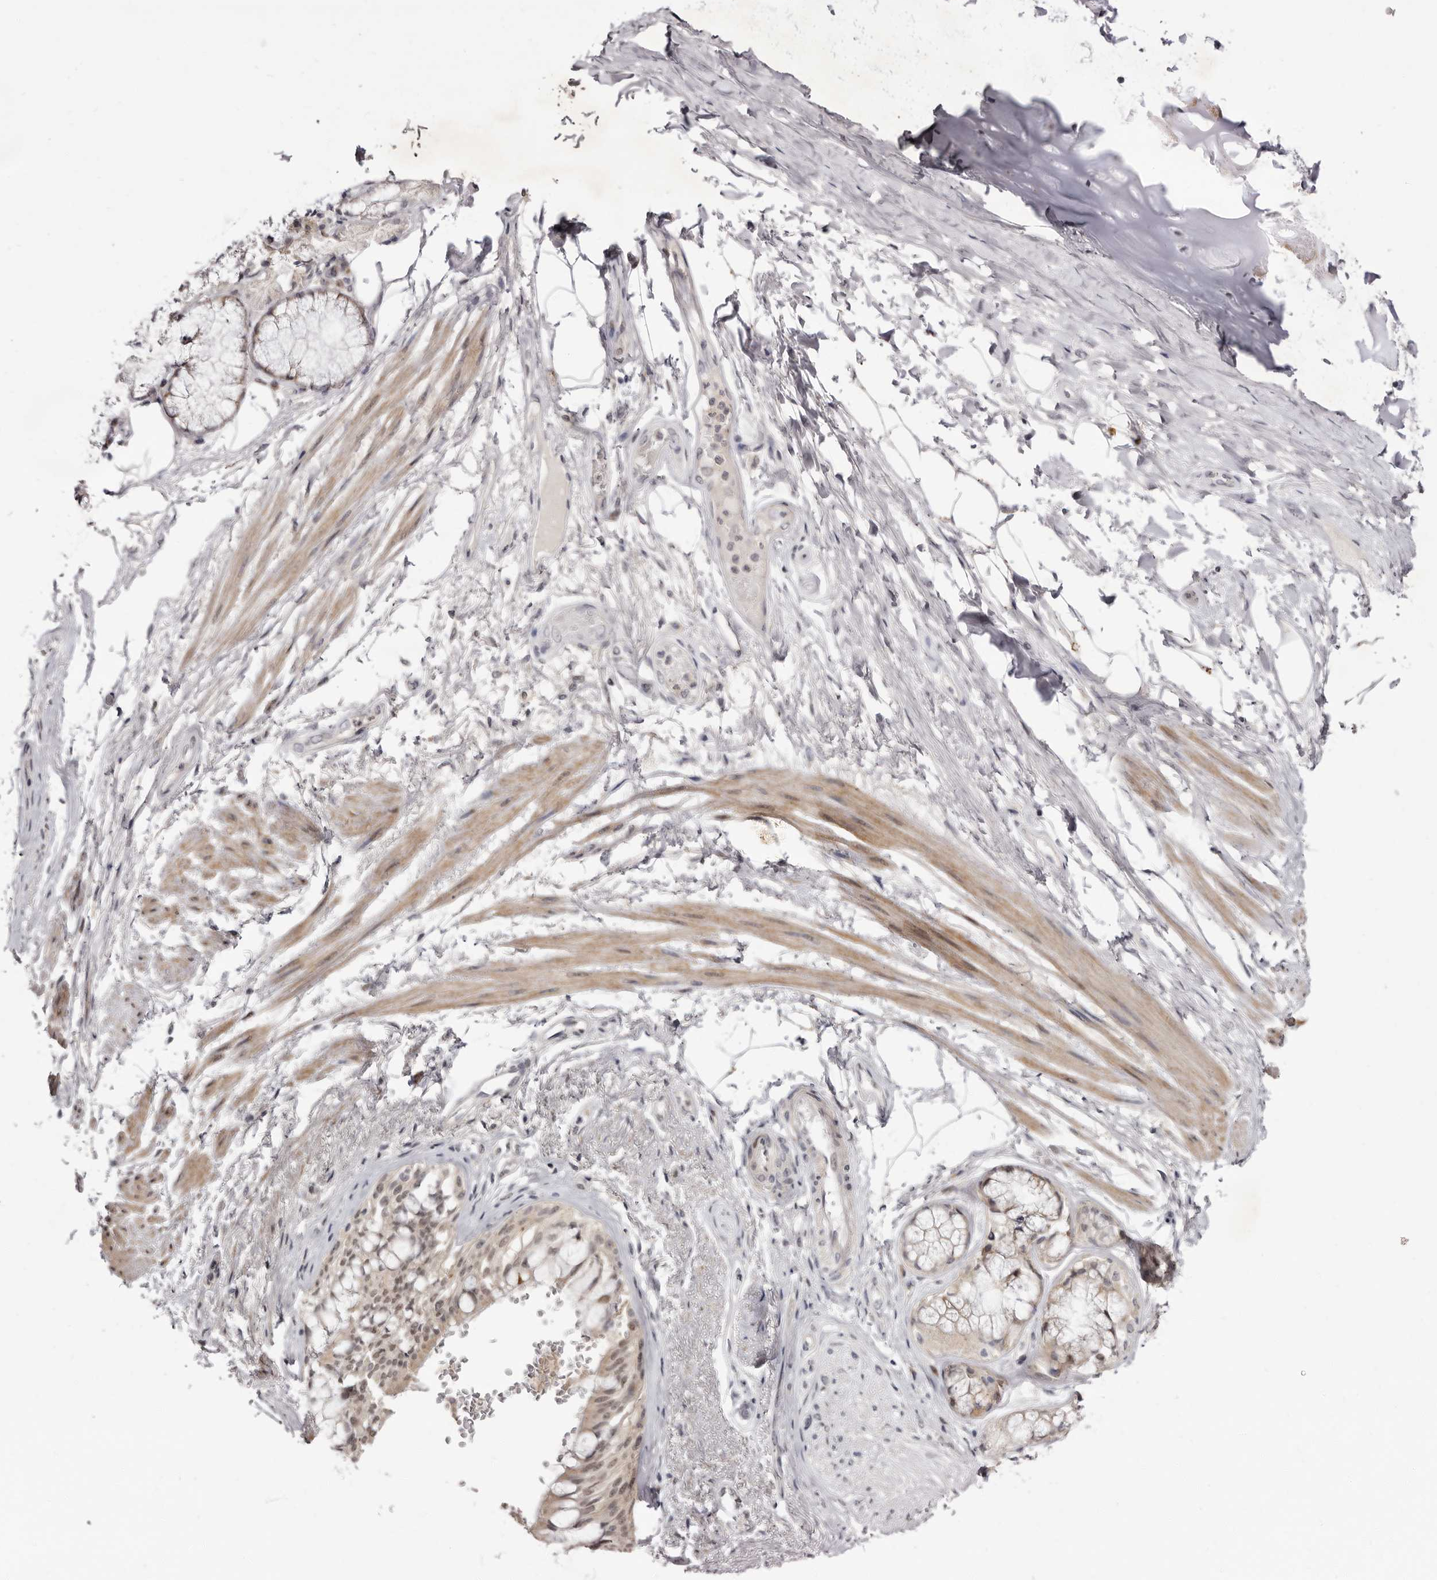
{"staining": {"intensity": "moderate", "quantity": ">75%", "location": "cytoplasmic/membranous"}, "tissue": "adipose tissue", "cell_type": "Adipocytes", "image_type": "normal", "snomed": [{"axis": "morphology", "description": "Normal tissue, NOS"}, {"axis": "topography", "description": "Bronchus"}], "caption": "This image displays normal adipose tissue stained with immunohistochemistry to label a protein in brown. The cytoplasmic/membranous of adipocytes show moderate positivity for the protein. Nuclei are counter-stained blue.", "gene": "ZNF326", "patient": {"sex": "male", "age": 66}}